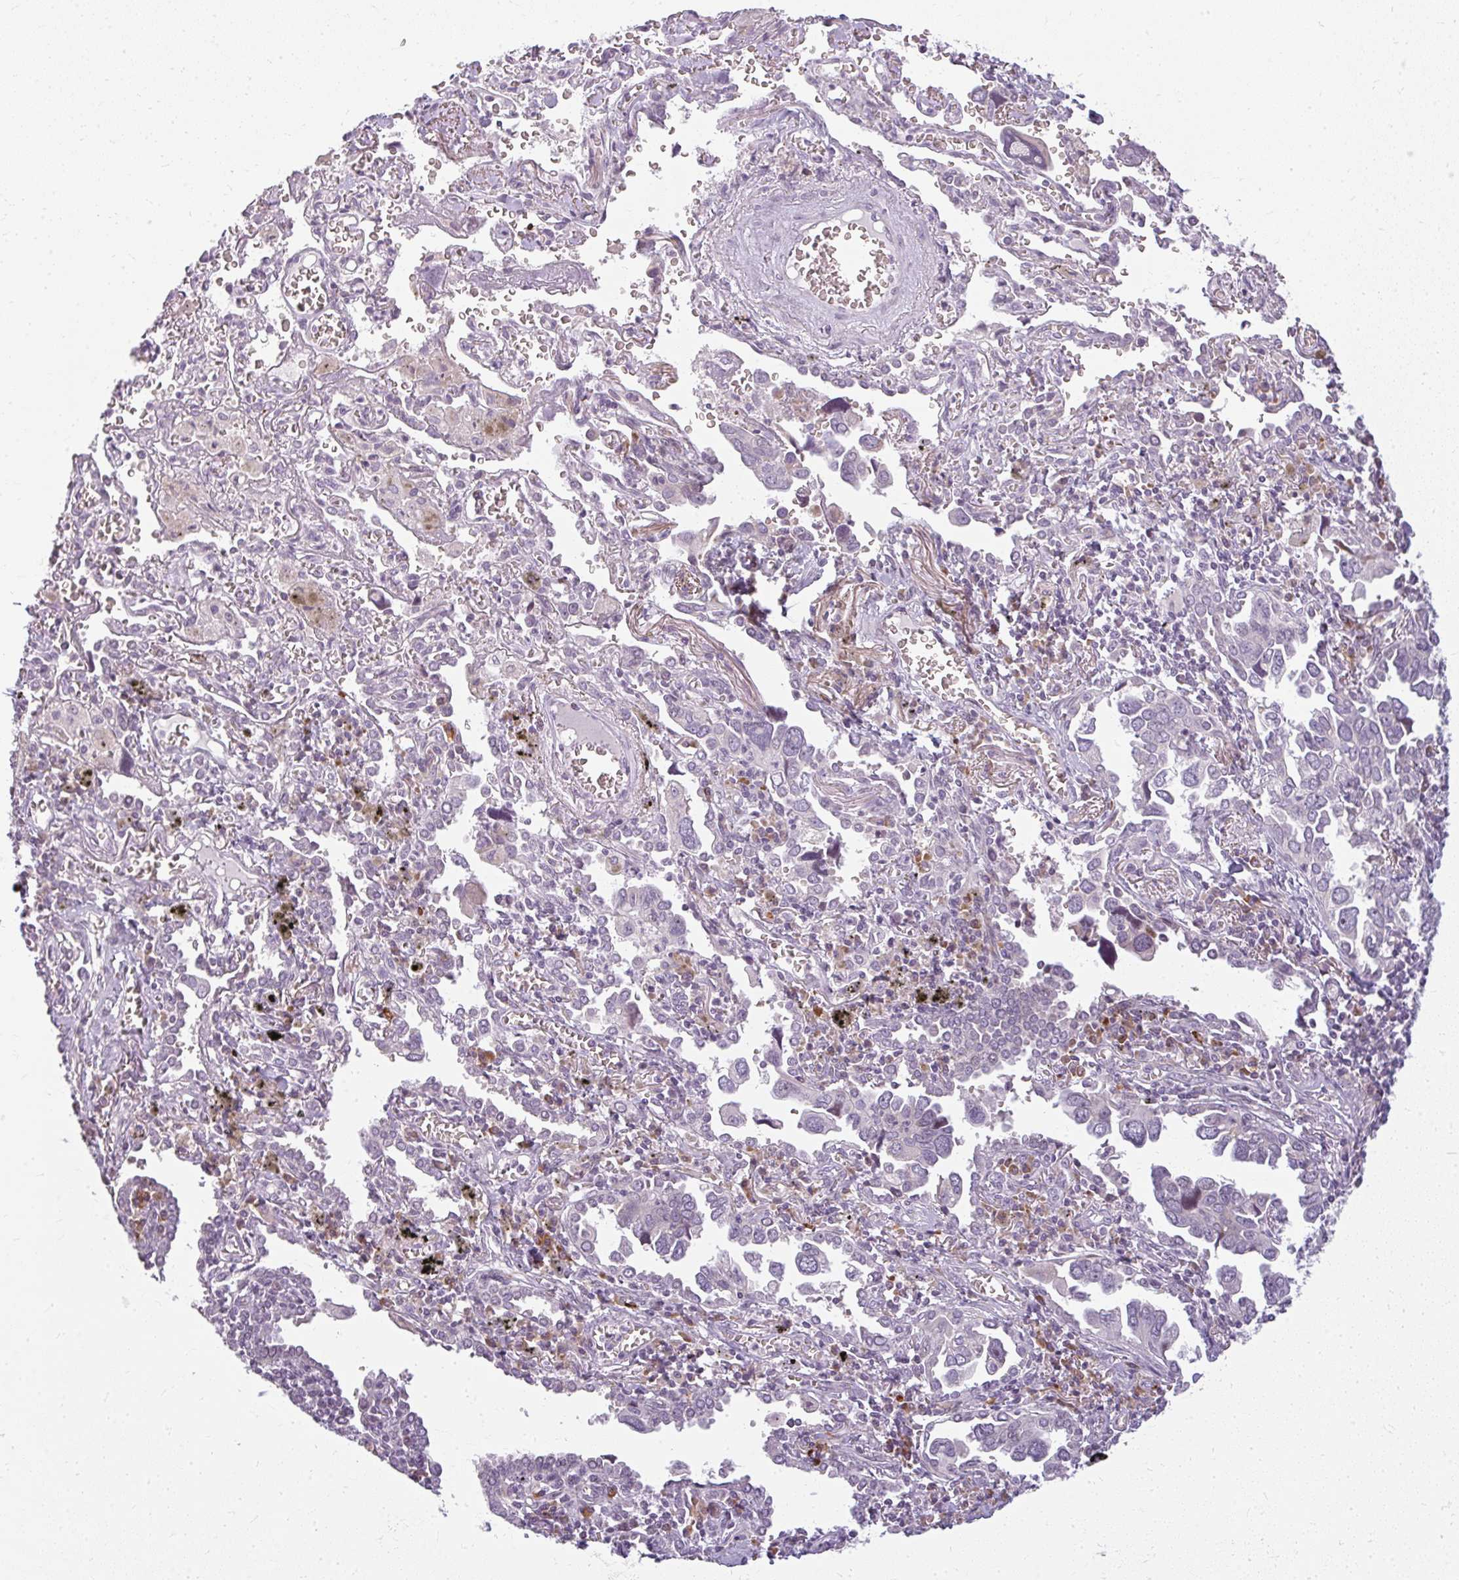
{"staining": {"intensity": "negative", "quantity": "none", "location": "none"}, "tissue": "lung cancer", "cell_type": "Tumor cells", "image_type": "cancer", "snomed": [{"axis": "morphology", "description": "Adenocarcinoma, NOS"}, {"axis": "topography", "description": "Lung"}], "caption": "Tumor cells are negative for protein expression in human lung cancer.", "gene": "ZFYVE26", "patient": {"sex": "male", "age": 76}}